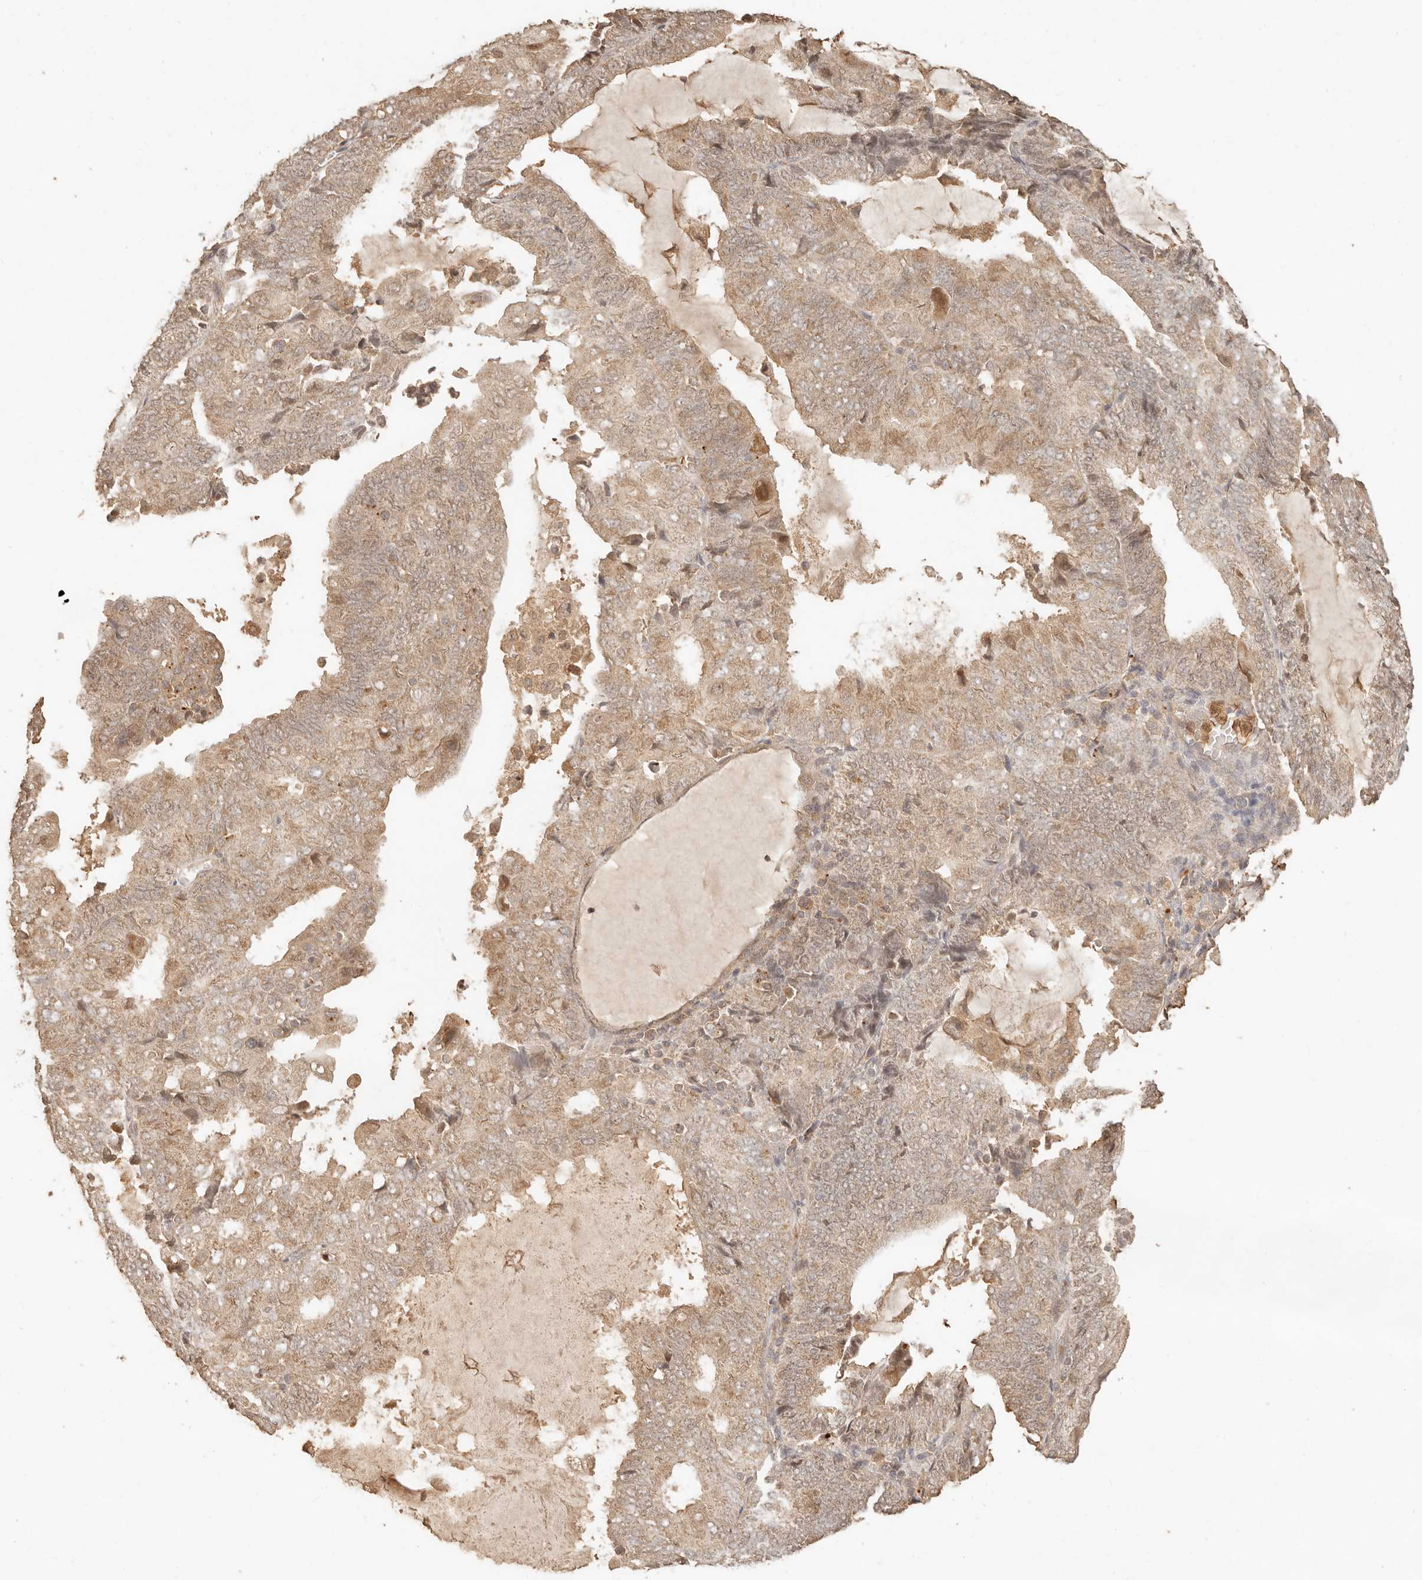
{"staining": {"intensity": "weak", "quantity": ">75%", "location": "cytoplasmic/membranous,nuclear"}, "tissue": "endometrial cancer", "cell_type": "Tumor cells", "image_type": "cancer", "snomed": [{"axis": "morphology", "description": "Adenocarcinoma, NOS"}, {"axis": "topography", "description": "Endometrium"}], "caption": "Tumor cells show low levels of weak cytoplasmic/membranous and nuclear staining in about >75% of cells in endometrial cancer.", "gene": "INTS11", "patient": {"sex": "female", "age": 81}}